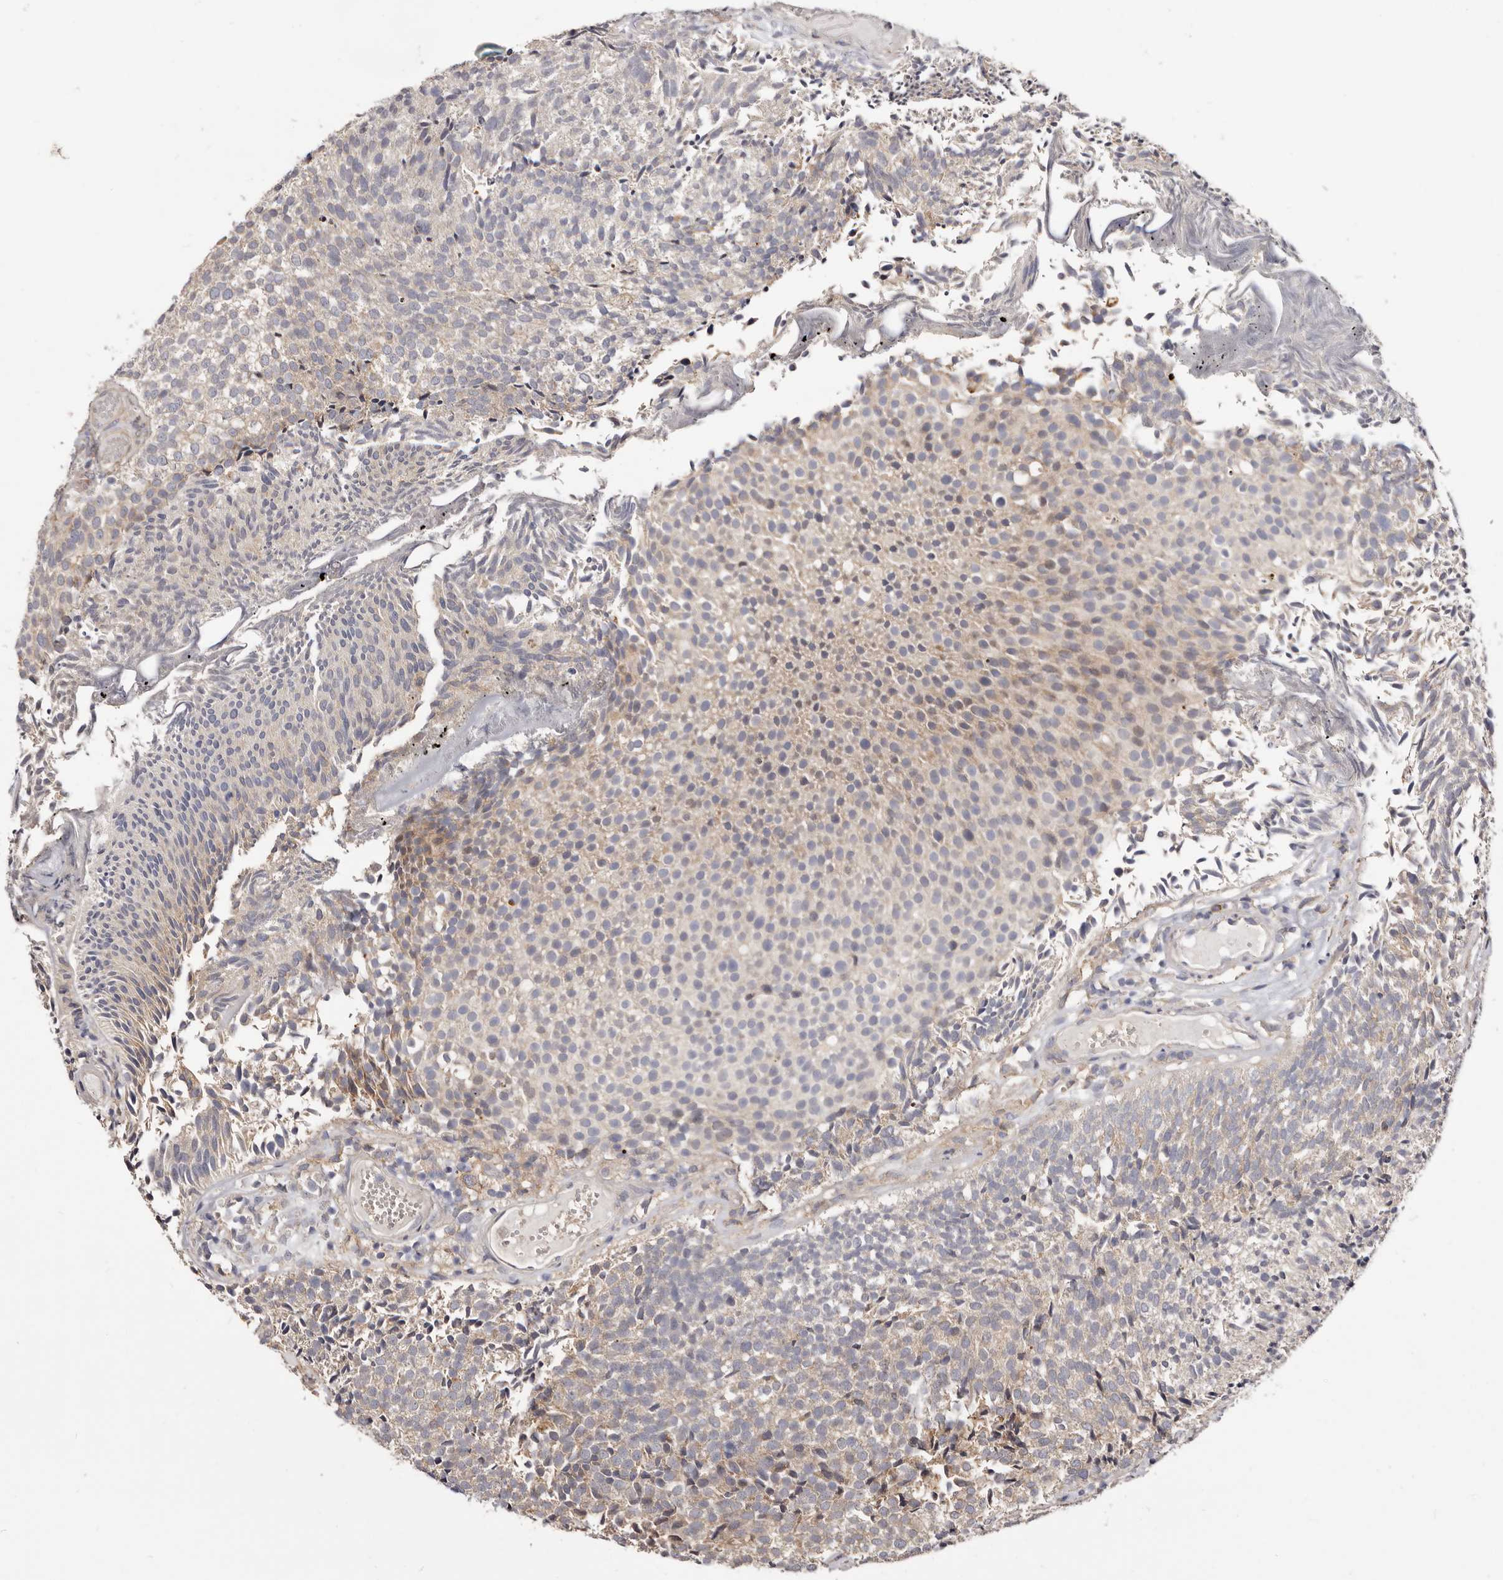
{"staining": {"intensity": "weak", "quantity": "25%-75%", "location": "cytoplasmic/membranous"}, "tissue": "urothelial cancer", "cell_type": "Tumor cells", "image_type": "cancer", "snomed": [{"axis": "morphology", "description": "Urothelial carcinoma, Low grade"}, {"axis": "topography", "description": "Urinary bladder"}], "caption": "Tumor cells demonstrate weak cytoplasmic/membranous positivity in about 25%-75% of cells in urothelial cancer.", "gene": "LRRC25", "patient": {"sex": "male", "age": 86}}